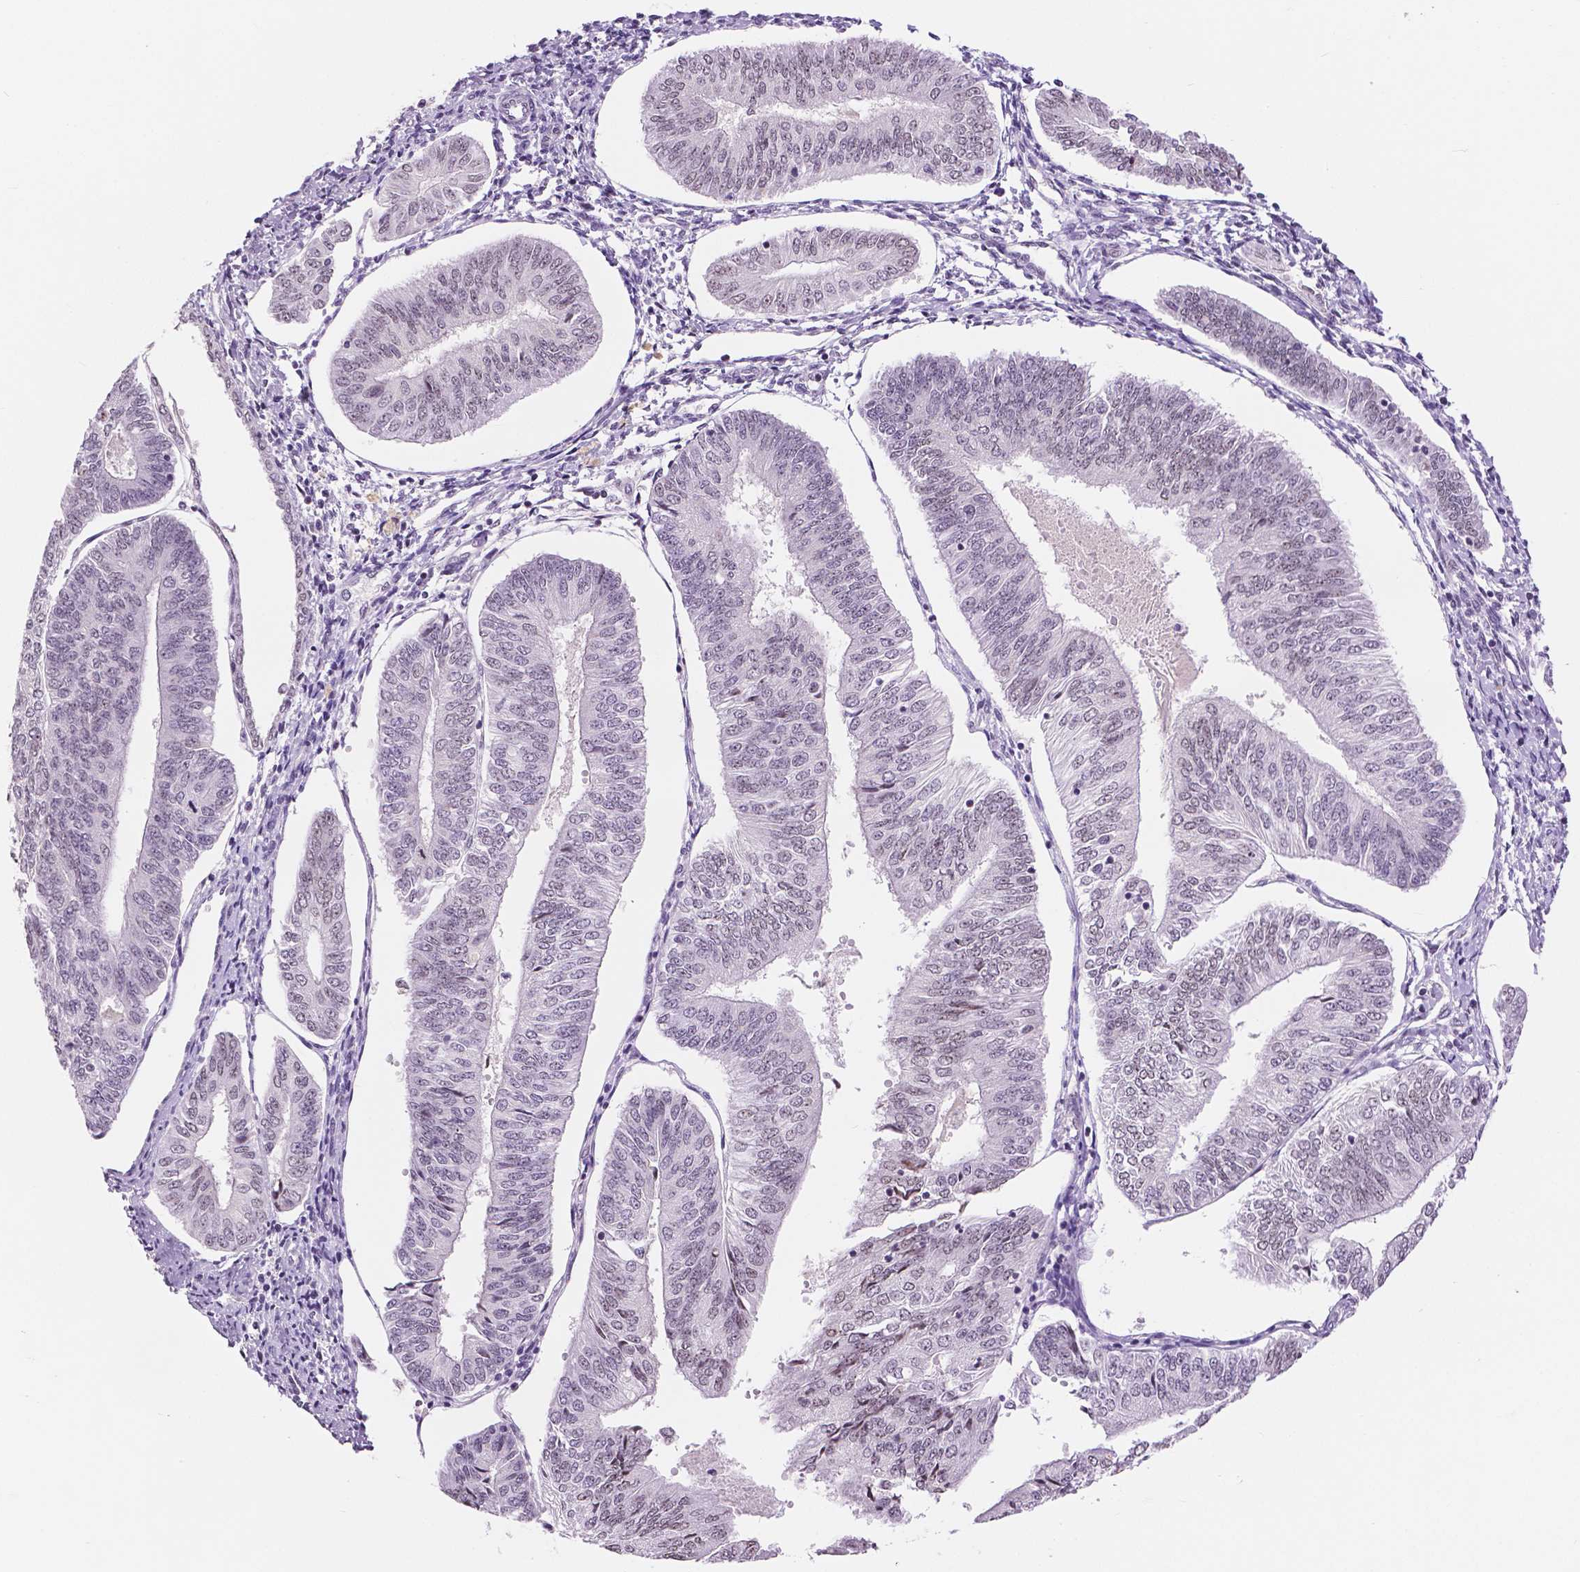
{"staining": {"intensity": "negative", "quantity": "none", "location": "none"}, "tissue": "endometrial cancer", "cell_type": "Tumor cells", "image_type": "cancer", "snomed": [{"axis": "morphology", "description": "Adenocarcinoma, NOS"}, {"axis": "topography", "description": "Endometrium"}], "caption": "Immunohistochemistry of endometrial adenocarcinoma exhibits no expression in tumor cells.", "gene": "NHP2", "patient": {"sex": "female", "age": 58}}